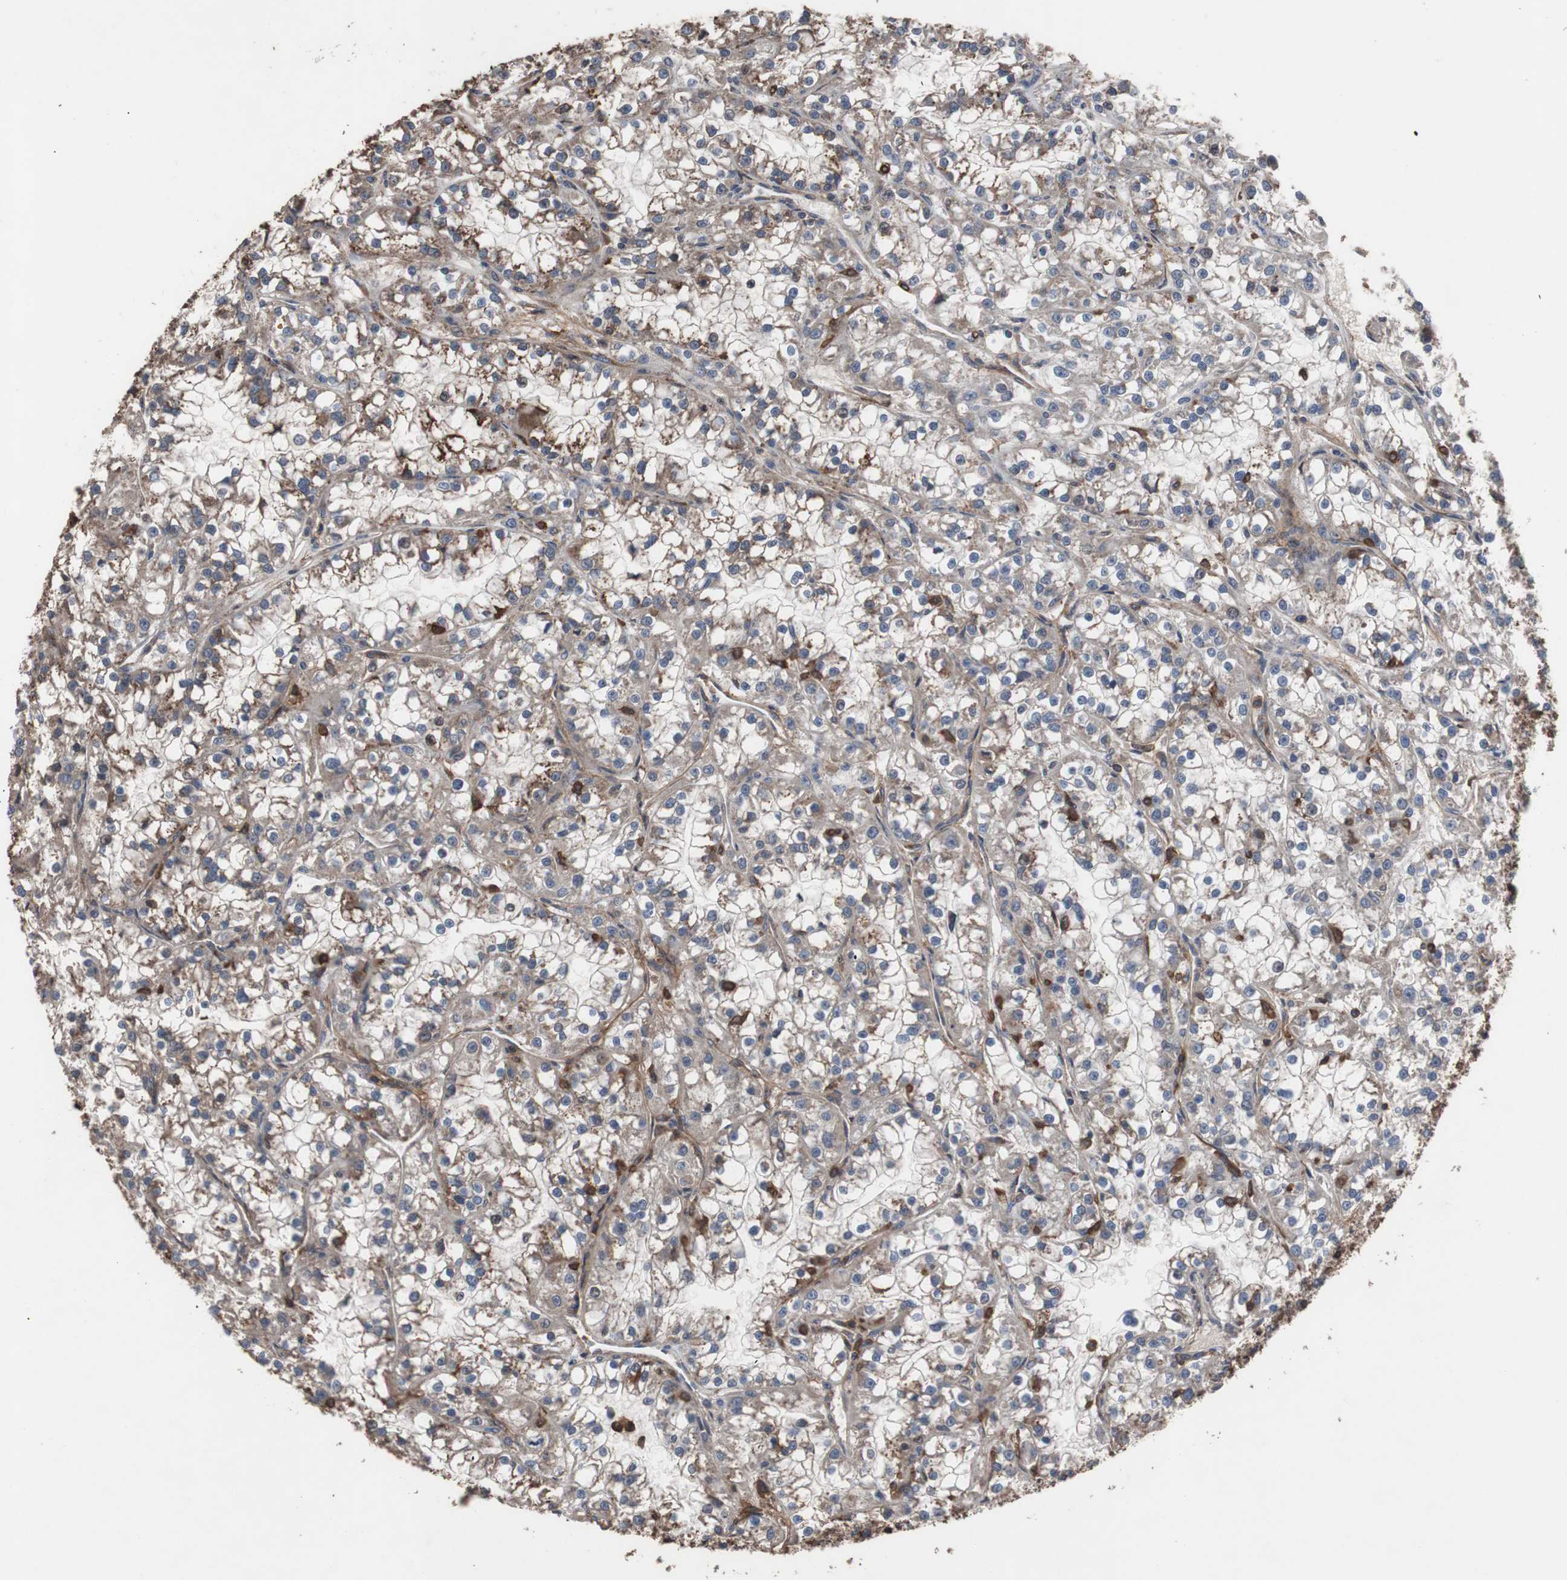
{"staining": {"intensity": "weak", "quantity": "25%-75%", "location": "cytoplasmic/membranous"}, "tissue": "renal cancer", "cell_type": "Tumor cells", "image_type": "cancer", "snomed": [{"axis": "morphology", "description": "Adenocarcinoma, NOS"}, {"axis": "topography", "description": "Kidney"}], "caption": "Protein staining of renal adenocarcinoma tissue reveals weak cytoplasmic/membranous staining in about 25%-75% of tumor cells. The staining was performed using DAB (3,3'-diaminobenzidine) to visualize the protein expression in brown, while the nuclei were stained in blue with hematoxylin (Magnification: 20x).", "gene": "COL6A2", "patient": {"sex": "female", "age": 52}}